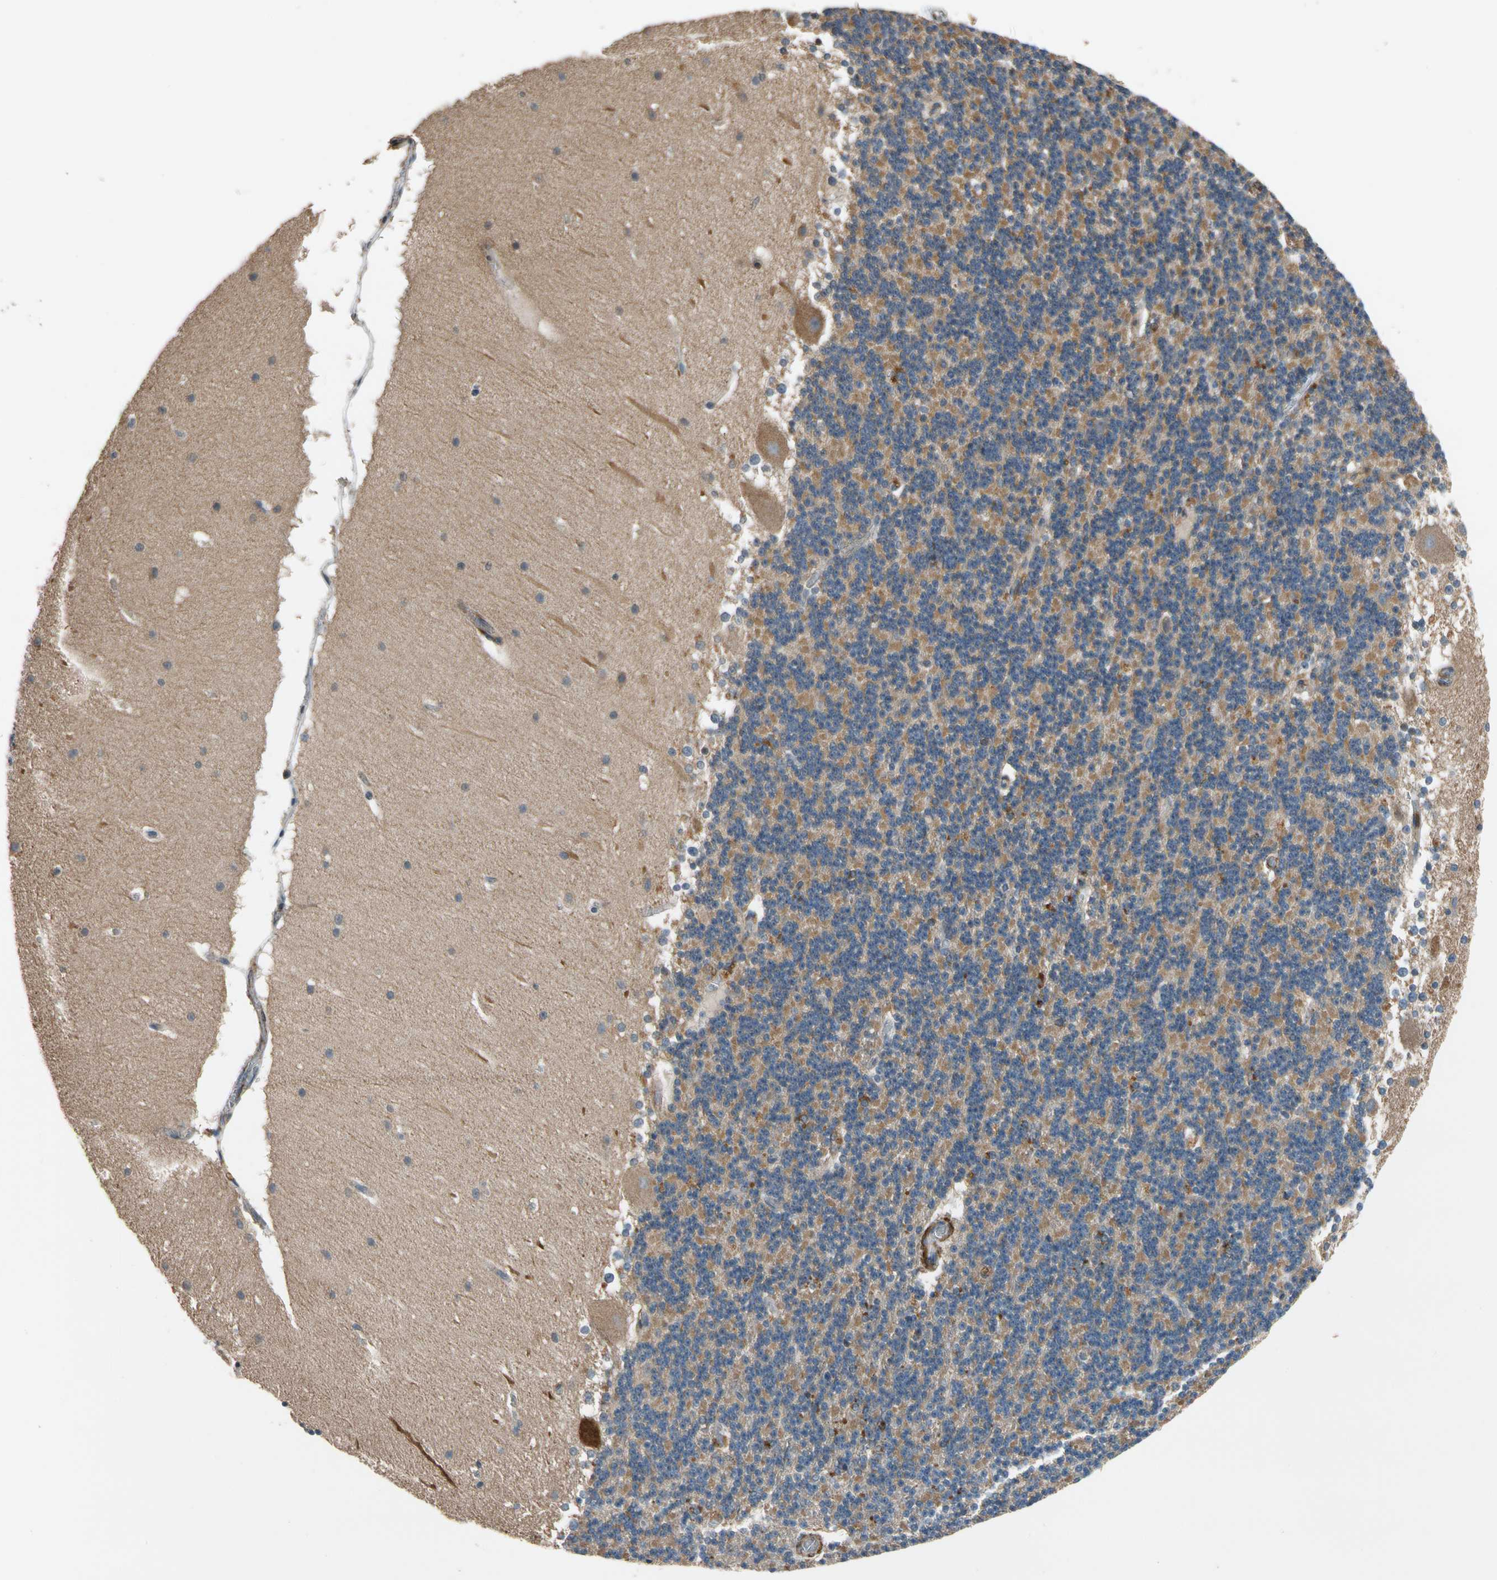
{"staining": {"intensity": "moderate", "quantity": "25%-75%", "location": "cytoplasmic/membranous"}, "tissue": "cerebellum", "cell_type": "Cells in granular layer", "image_type": "normal", "snomed": [{"axis": "morphology", "description": "Normal tissue, NOS"}, {"axis": "topography", "description": "Cerebellum"}], "caption": "Protein staining demonstrates moderate cytoplasmic/membranous positivity in about 25%-75% of cells in granular layer in unremarkable cerebellum.", "gene": "MST1R", "patient": {"sex": "female", "age": 19}}